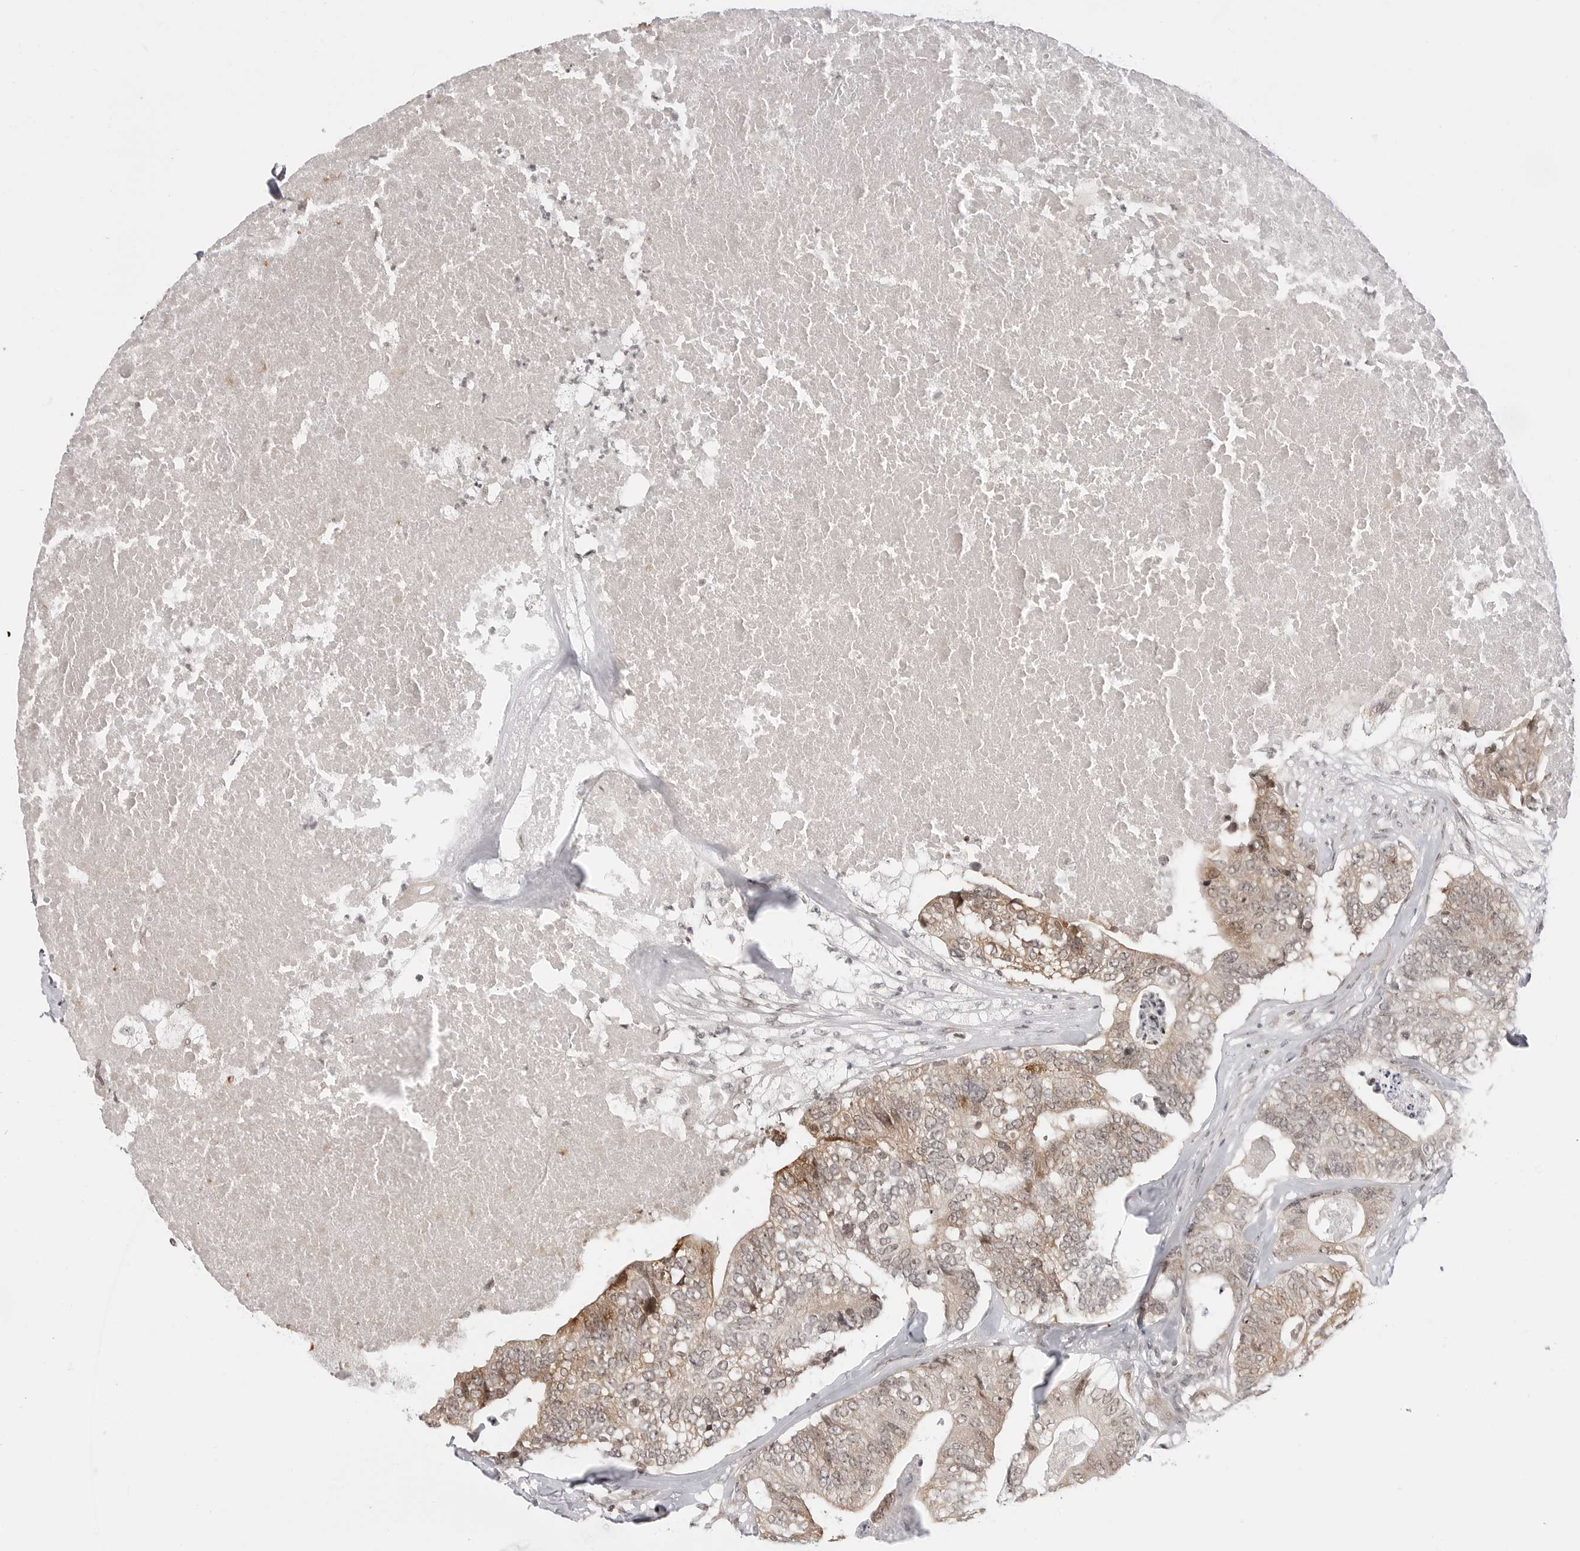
{"staining": {"intensity": "moderate", "quantity": "<25%", "location": "cytoplasmic/membranous"}, "tissue": "colorectal cancer", "cell_type": "Tumor cells", "image_type": "cancer", "snomed": [{"axis": "morphology", "description": "Adenocarcinoma, NOS"}, {"axis": "topography", "description": "Colon"}], "caption": "IHC photomicrograph of colorectal adenocarcinoma stained for a protein (brown), which reveals low levels of moderate cytoplasmic/membranous expression in about <25% of tumor cells.", "gene": "C8orf33", "patient": {"sex": "female", "age": 67}}